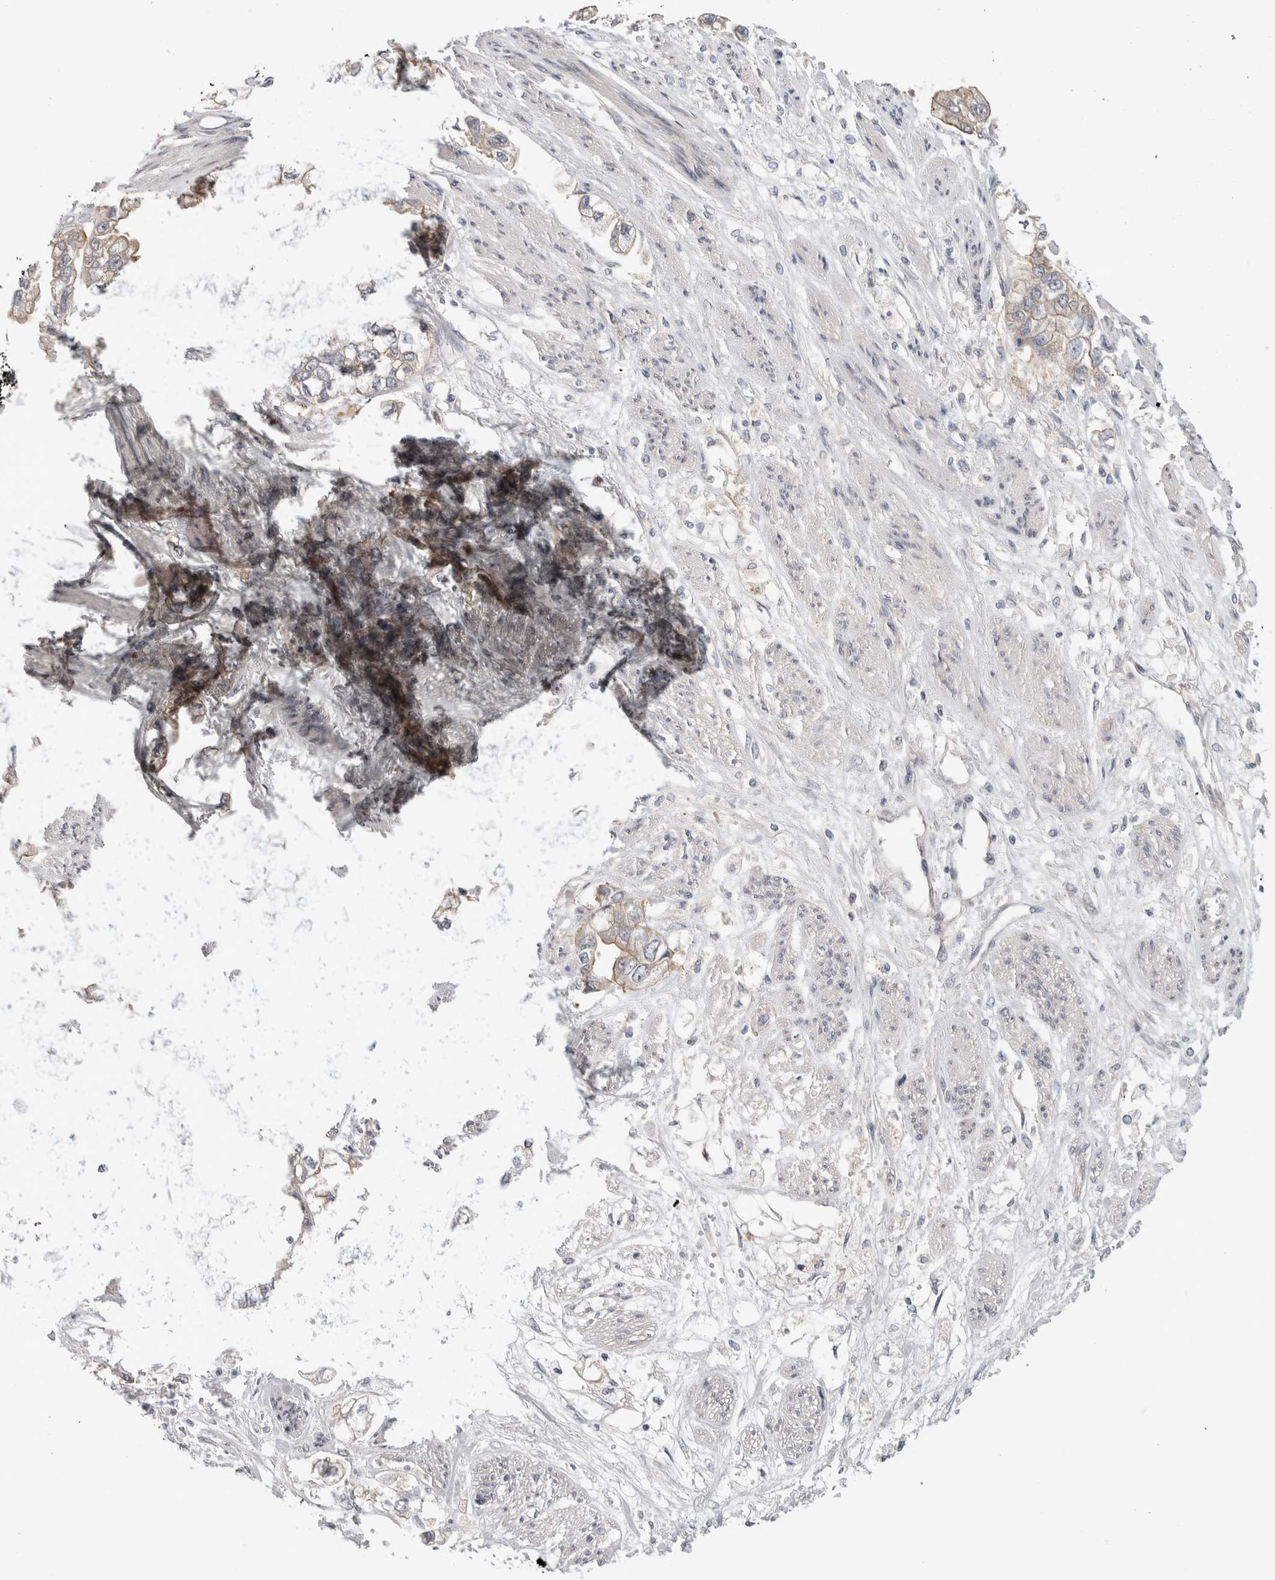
{"staining": {"intensity": "weak", "quantity": "<25%", "location": "cytoplasmic/membranous"}, "tissue": "stomach cancer", "cell_type": "Tumor cells", "image_type": "cancer", "snomed": [{"axis": "morphology", "description": "Adenocarcinoma, NOS"}, {"axis": "topography", "description": "Stomach"}], "caption": "This is an IHC micrograph of human stomach adenocarcinoma. There is no staining in tumor cells.", "gene": "CERS3", "patient": {"sex": "male", "age": 62}}